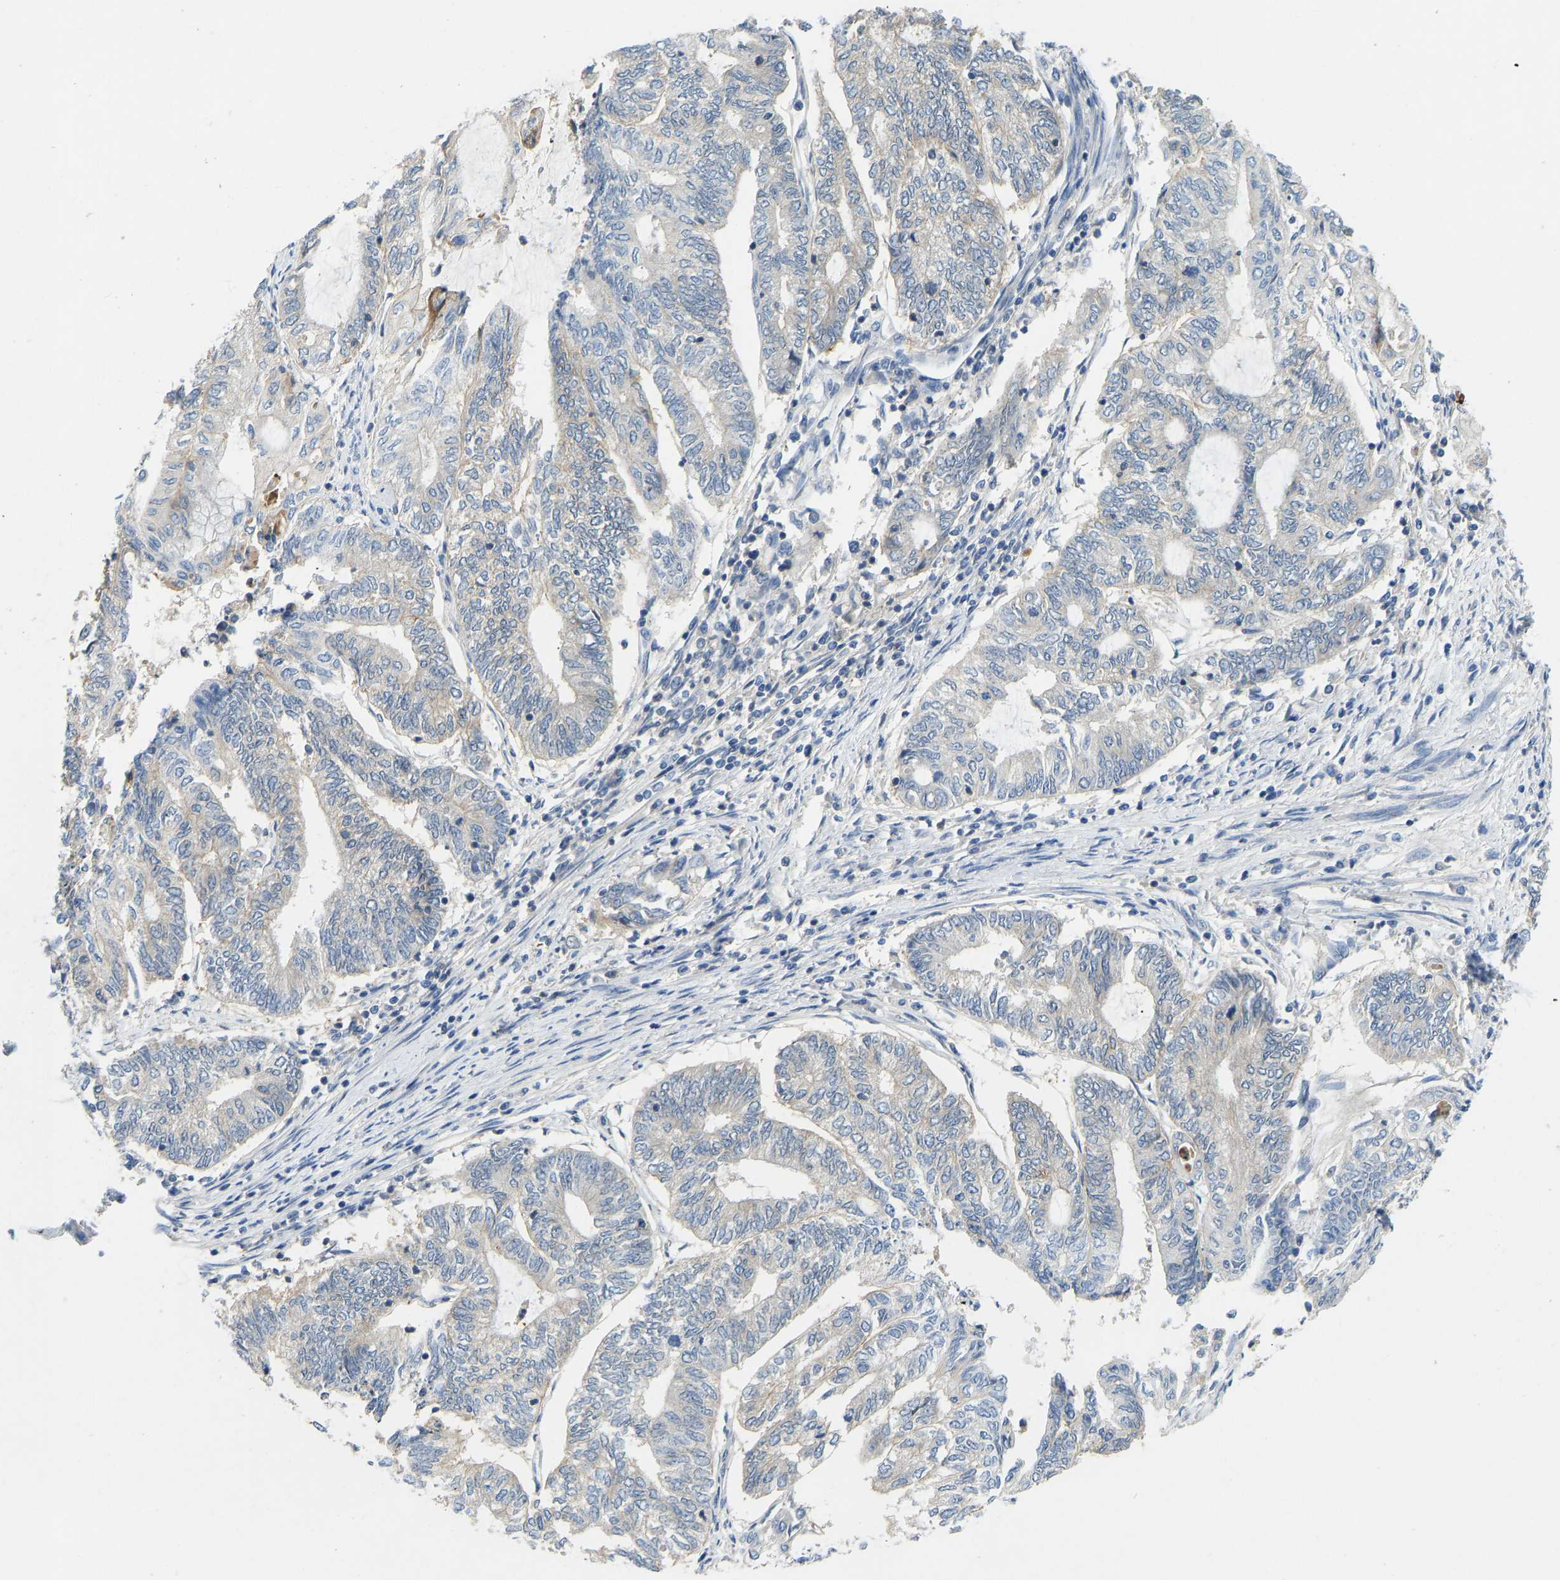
{"staining": {"intensity": "negative", "quantity": "none", "location": "none"}, "tissue": "endometrial cancer", "cell_type": "Tumor cells", "image_type": "cancer", "snomed": [{"axis": "morphology", "description": "Adenocarcinoma, NOS"}, {"axis": "topography", "description": "Uterus"}, {"axis": "topography", "description": "Endometrium"}], "caption": "The photomicrograph displays no staining of tumor cells in endometrial cancer (adenocarcinoma).", "gene": "NDRG3", "patient": {"sex": "female", "age": 70}}